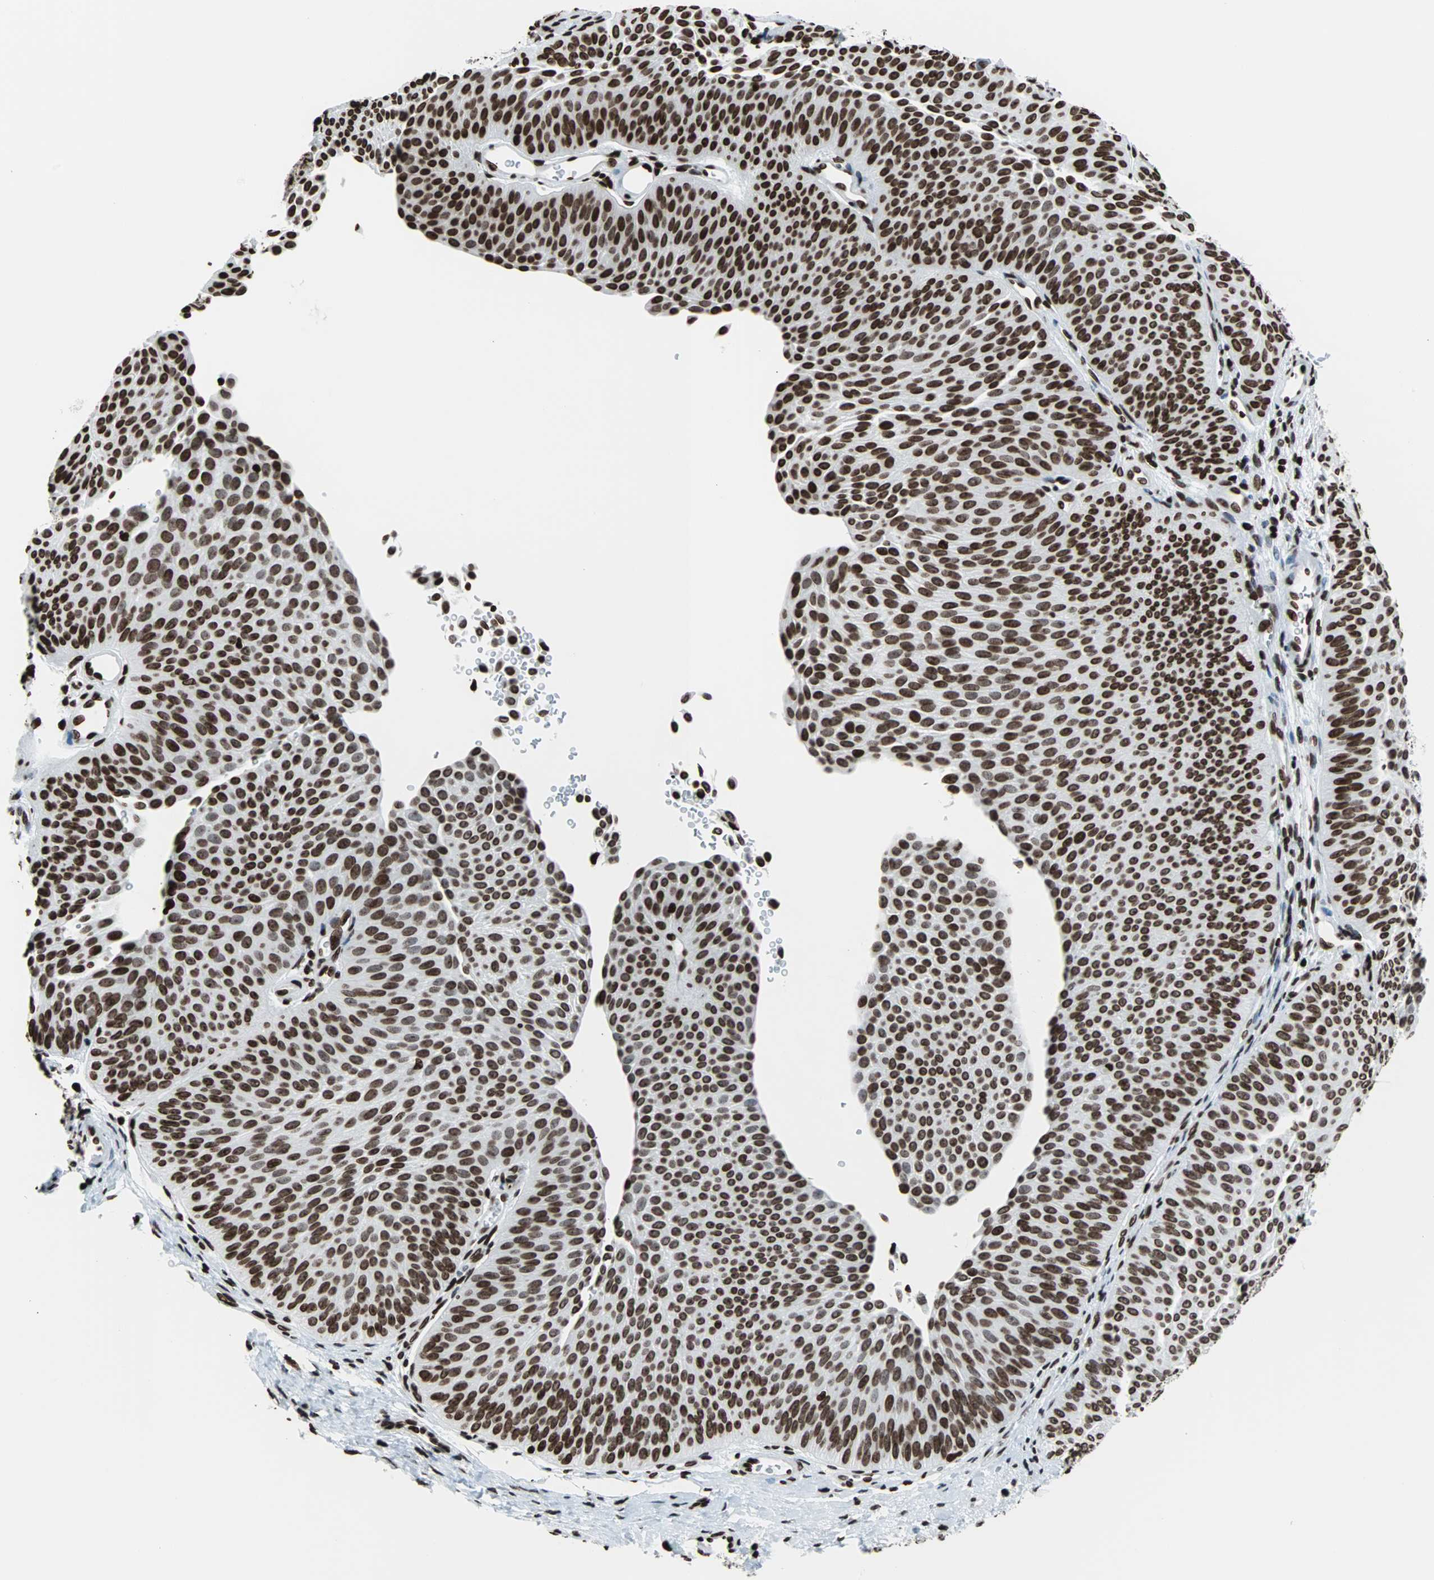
{"staining": {"intensity": "strong", "quantity": ">75%", "location": "nuclear"}, "tissue": "urothelial cancer", "cell_type": "Tumor cells", "image_type": "cancer", "snomed": [{"axis": "morphology", "description": "Urothelial carcinoma, Low grade"}, {"axis": "topography", "description": "Urinary bladder"}], "caption": "Human urothelial carcinoma (low-grade) stained for a protein (brown) displays strong nuclear positive positivity in approximately >75% of tumor cells.", "gene": "H2BC18", "patient": {"sex": "female", "age": 60}}